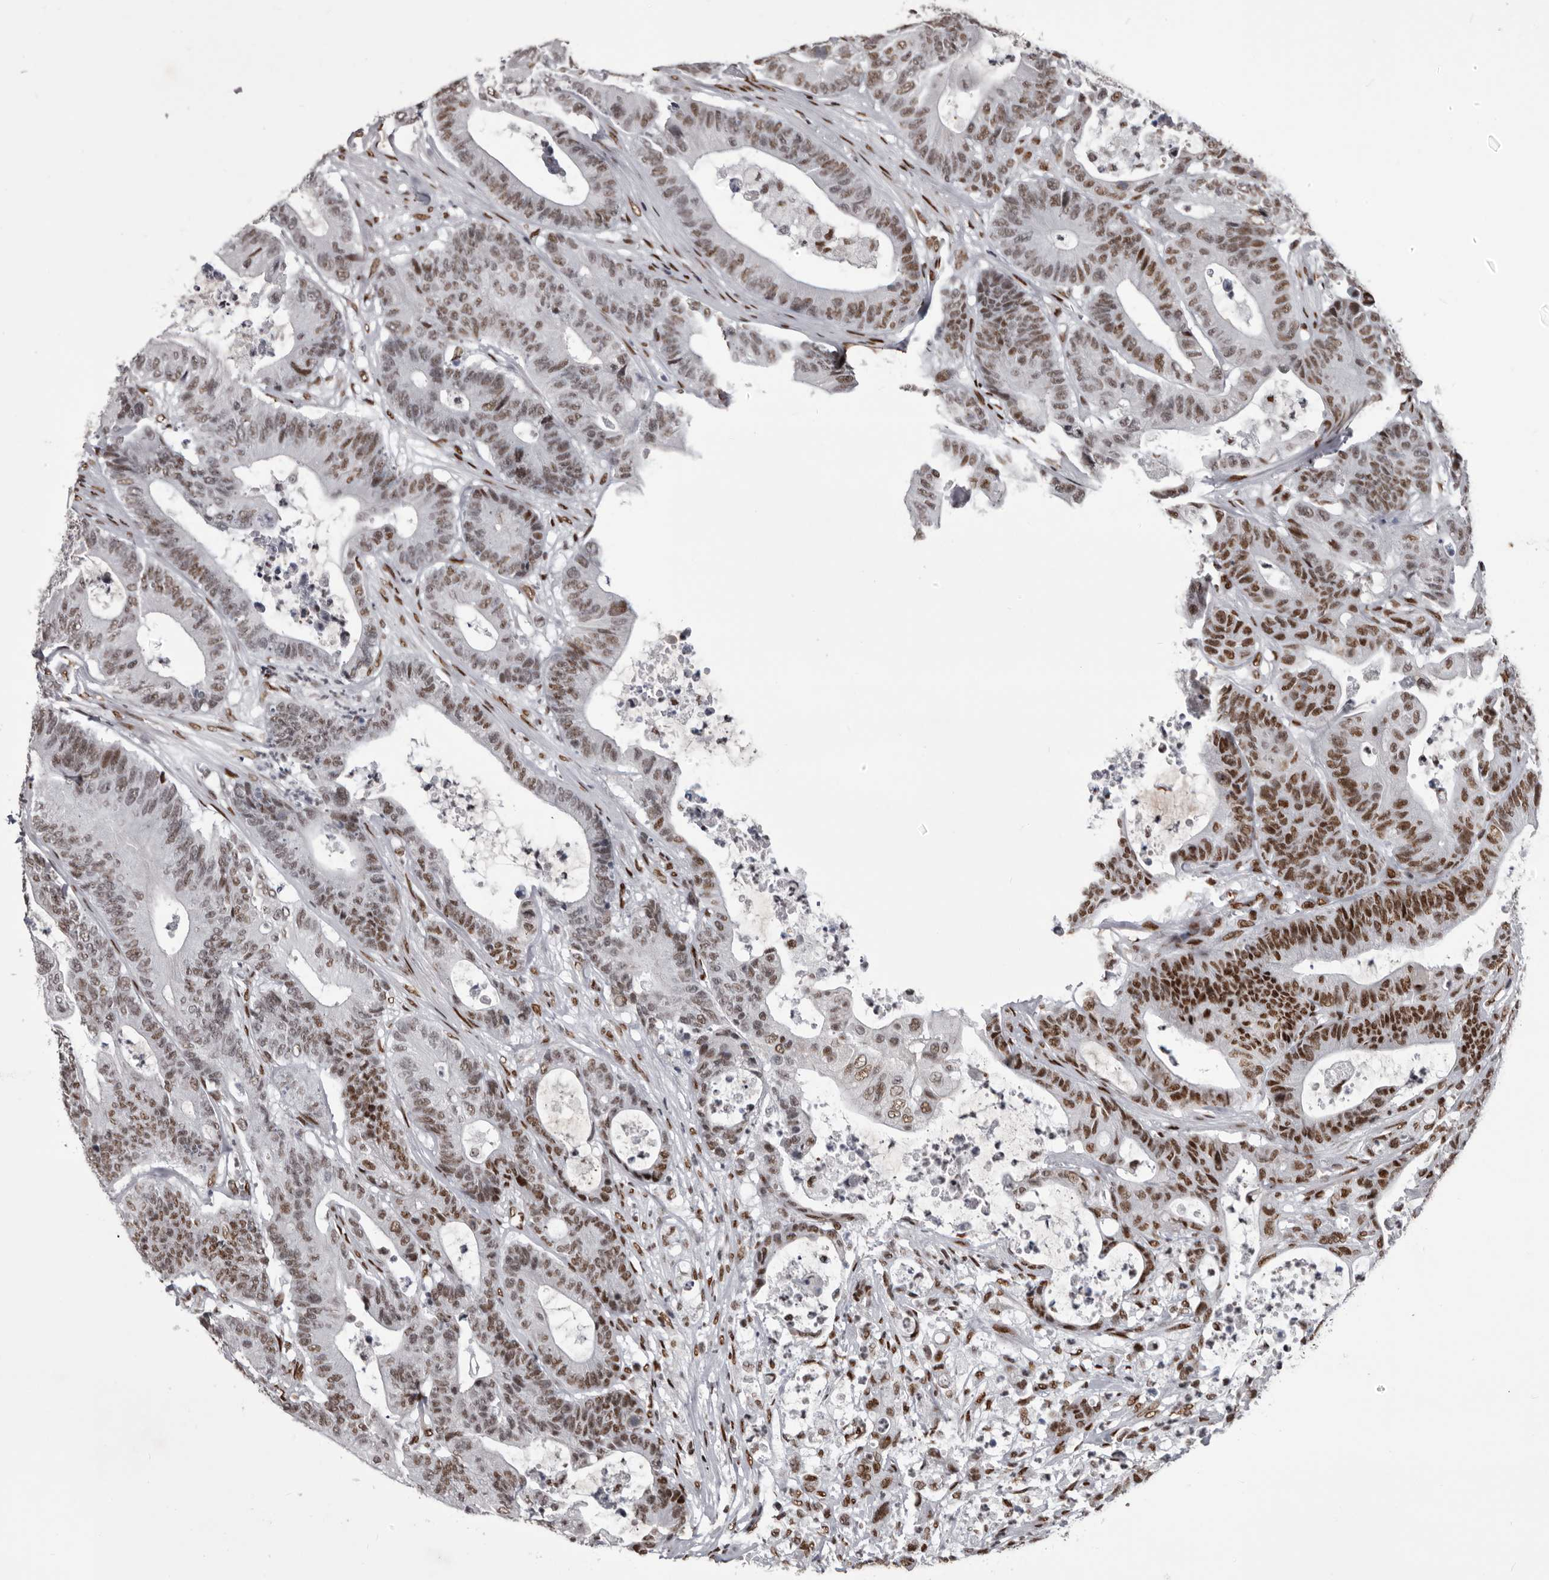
{"staining": {"intensity": "moderate", "quantity": ">75%", "location": "nuclear"}, "tissue": "colorectal cancer", "cell_type": "Tumor cells", "image_type": "cancer", "snomed": [{"axis": "morphology", "description": "Adenocarcinoma, NOS"}, {"axis": "topography", "description": "Colon"}], "caption": "Colorectal cancer (adenocarcinoma) stained for a protein (brown) demonstrates moderate nuclear positive expression in approximately >75% of tumor cells.", "gene": "NUMA1", "patient": {"sex": "female", "age": 84}}